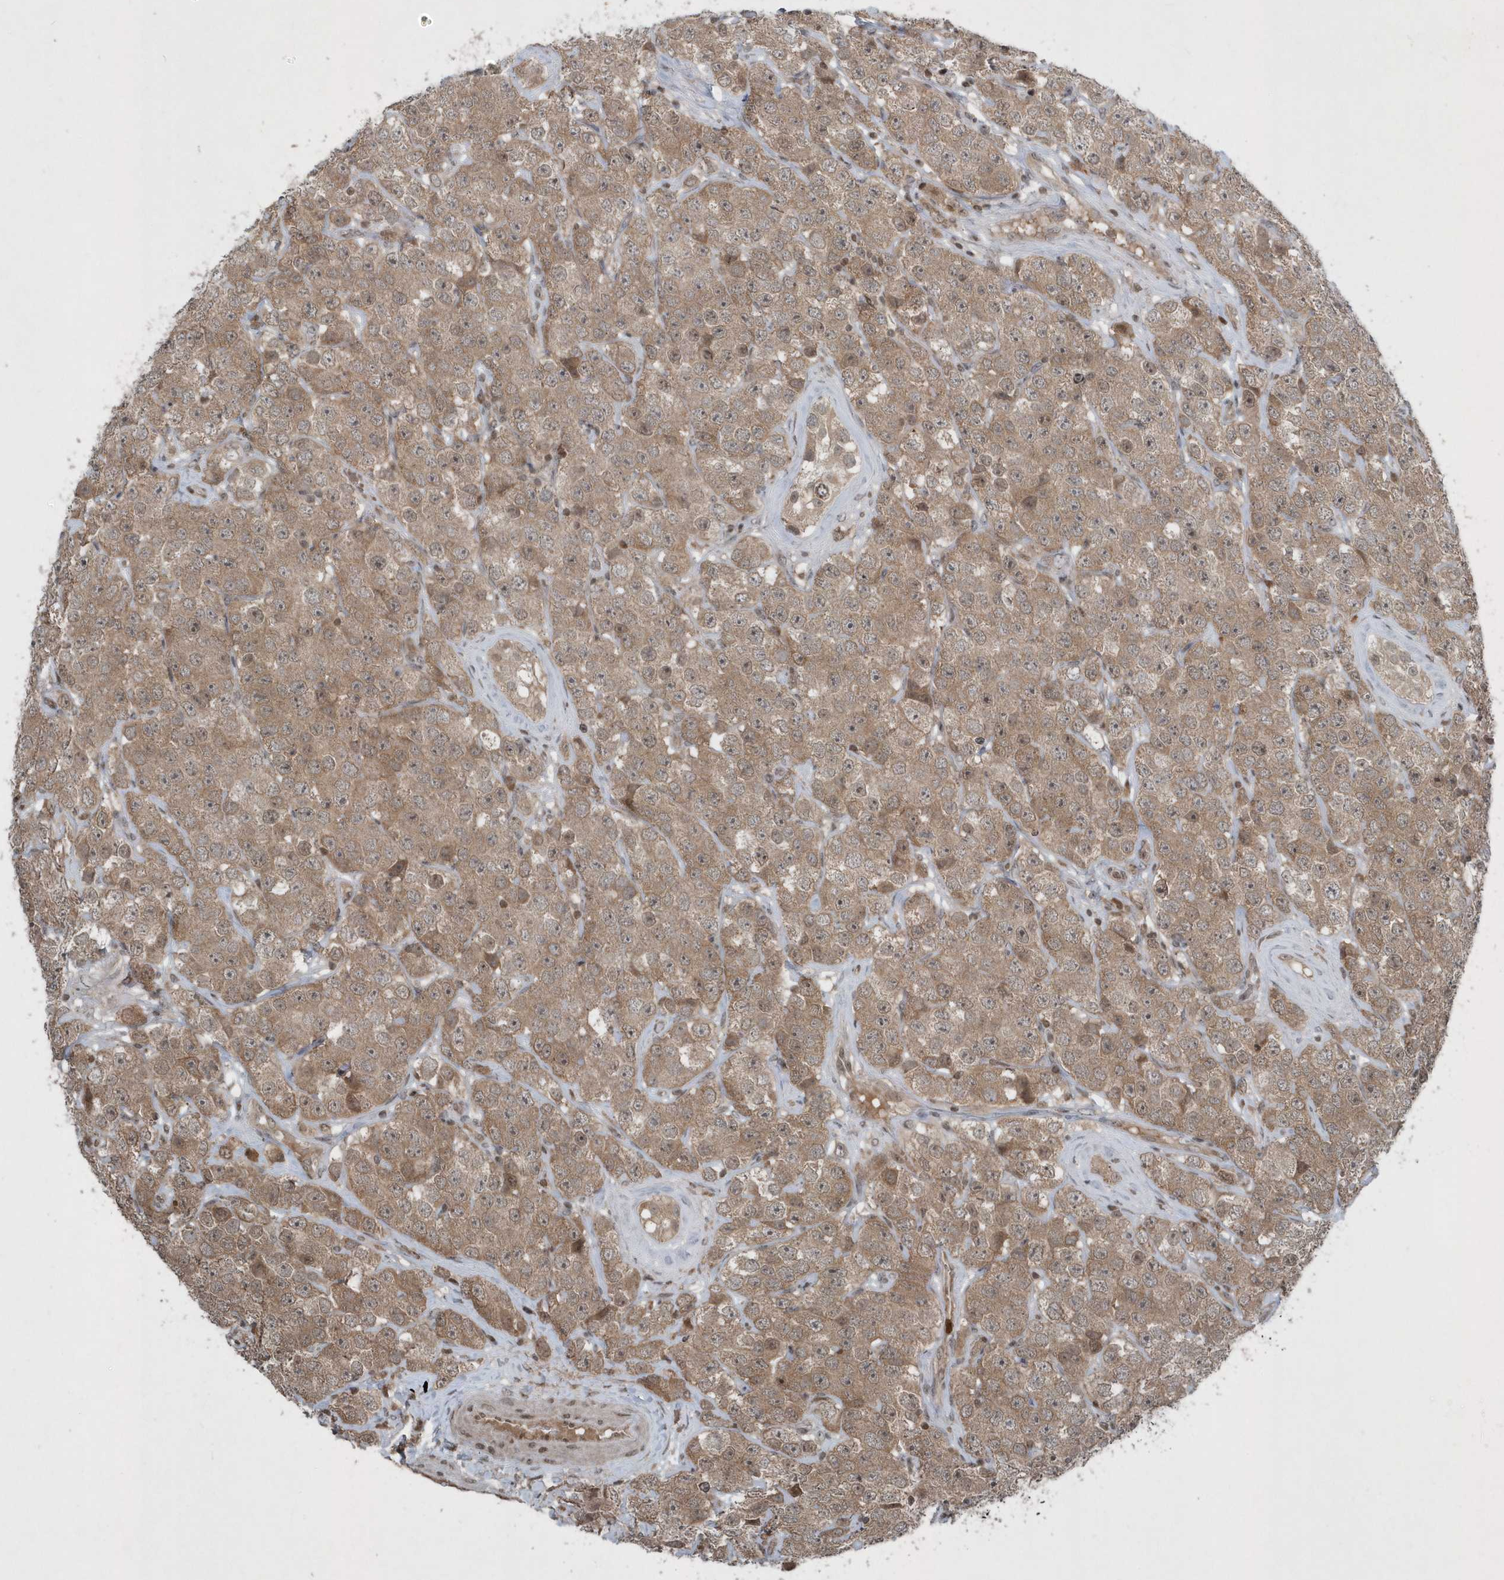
{"staining": {"intensity": "moderate", "quantity": ">75%", "location": "cytoplasmic/membranous"}, "tissue": "testis cancer", "cell_type": "Tumor cells", "image_type": "cancer", "snomed": [{"axis": "morphology", "description": "Seminoma, NOS"}, {"axis": "topography", "description": "Testis"}], "caption": "Protein staining shows moderate cytoplasmic/membranous positivity in approximately >75% of tumor cells in testis cancer (seminoma).", "gene": "EIF2B1", "patient": {"sex": "male", "age": 28}}